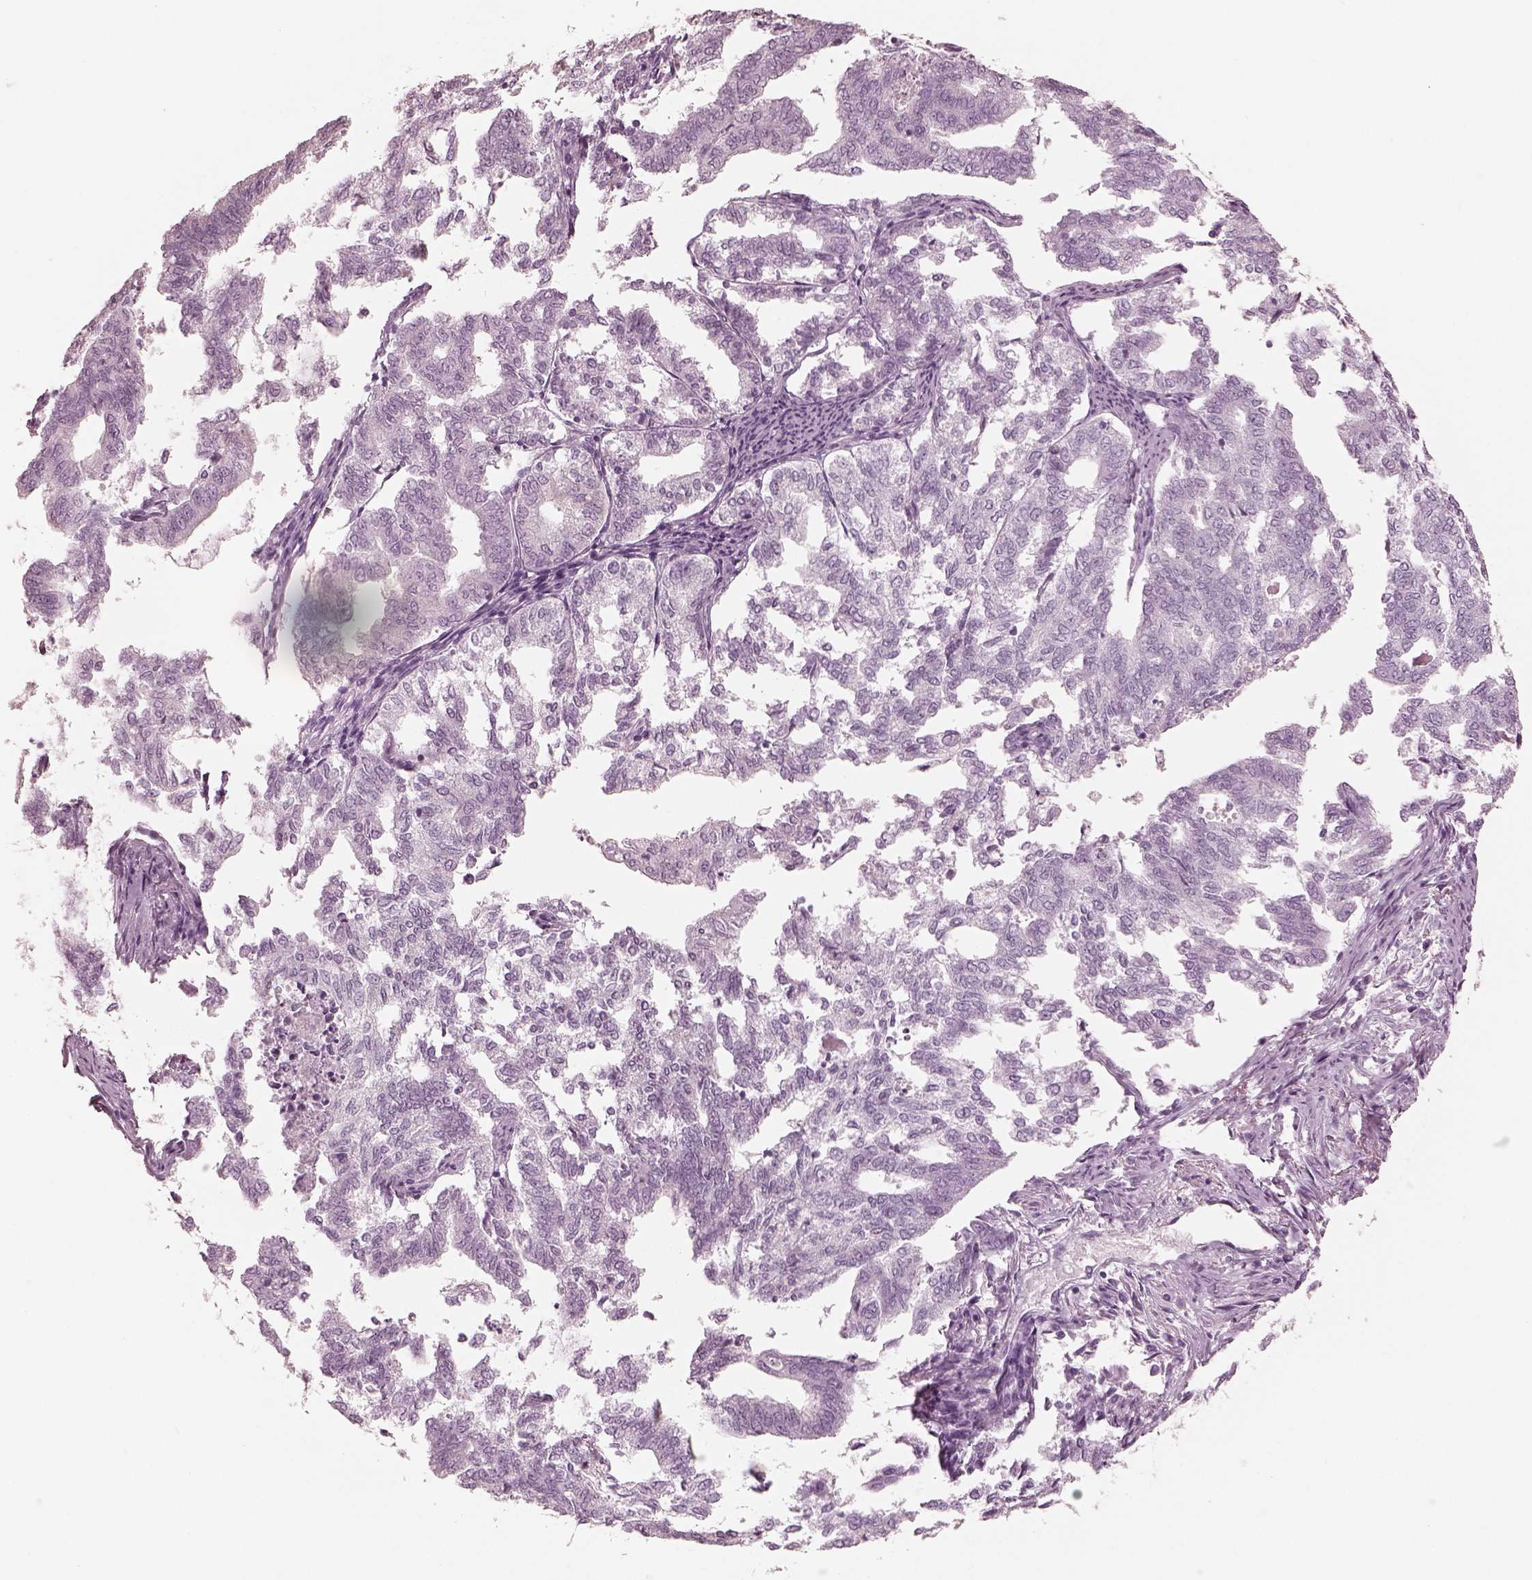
{"staining": {"intensity": "negative", "quantity": "none", "location": "none"}, "tissue": "endometrial cancer", "cell_type": "Tumor cells", "image_type": "cancer", "snomed": [{"axis": "morphology", "description": "Adenocarcinoma, NOS"}, {"axis": "topography", "description": "Endometrium"}], "caption": "Protein analysis of endometrial cancer reveals no significant expression in tumor cells. The staining was performed using DAB (3,3'-diaminobenzidine) to visualize the protein expression in brown, while the nuclei were stained in blue with hematoxylin (Magnification: 20x).", "gene": "PON3", "patient": {"sex": "female", "age": 79}}